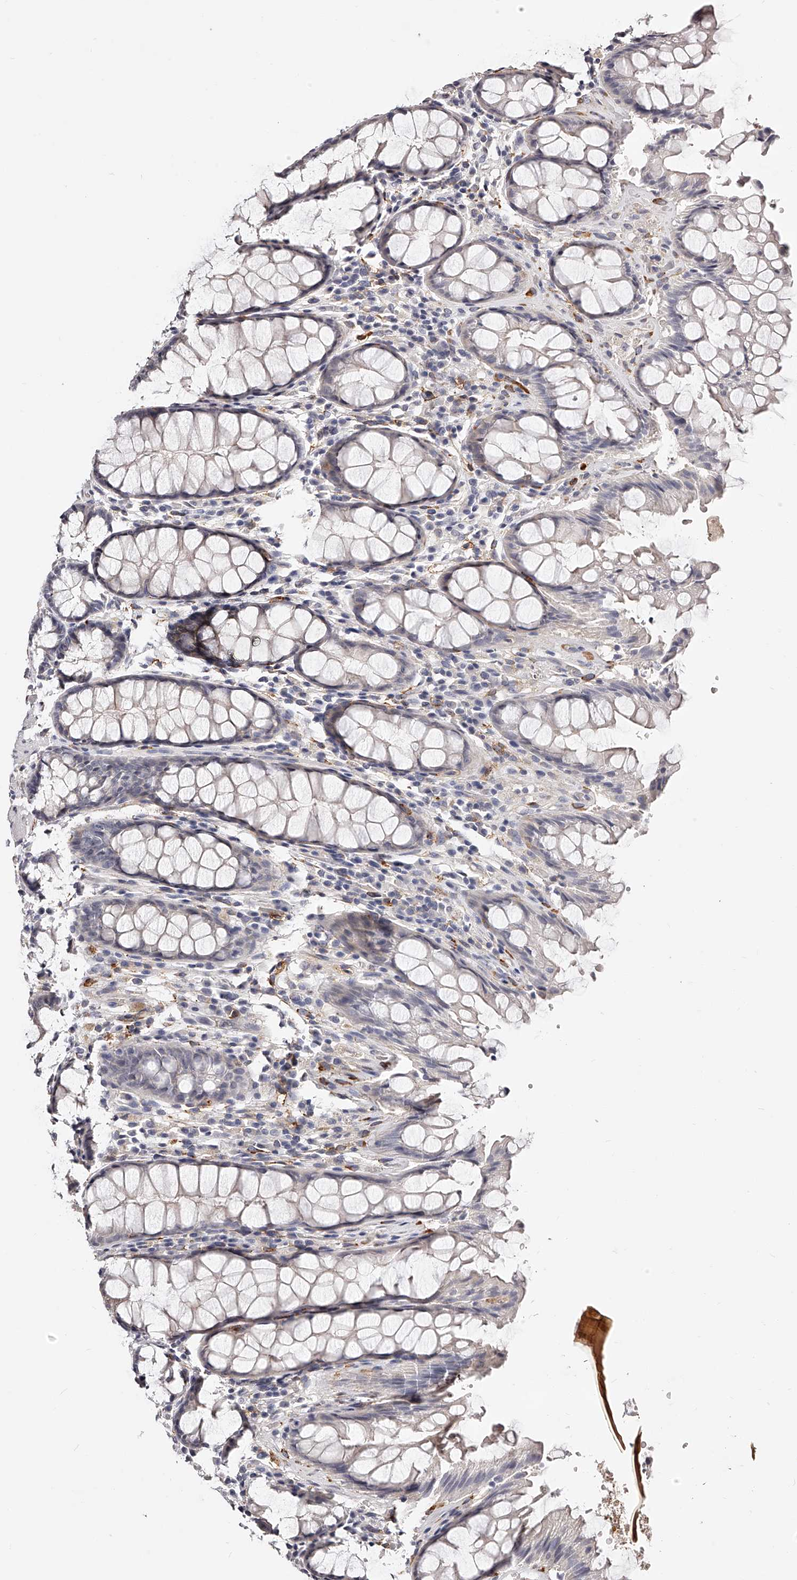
{"staining": {"intensity": "weak", "quantity": "<25%", "location": "cytoplasmic/membranous"}, "tissue": "rectum", "cell_type": "Glandular cells", "image_type": "normal", "snomed": [{"axis": "morphology", "description": "Normal tissue, NOS"}, {"axis": "topography", "description": "Rectum"}], "caption": "Immunohistochemical staining of unremarkable human rectum displays no significant expression in glandular cells.", "gene": "CD82", "patient": {"sex": "male", "age": 64}}